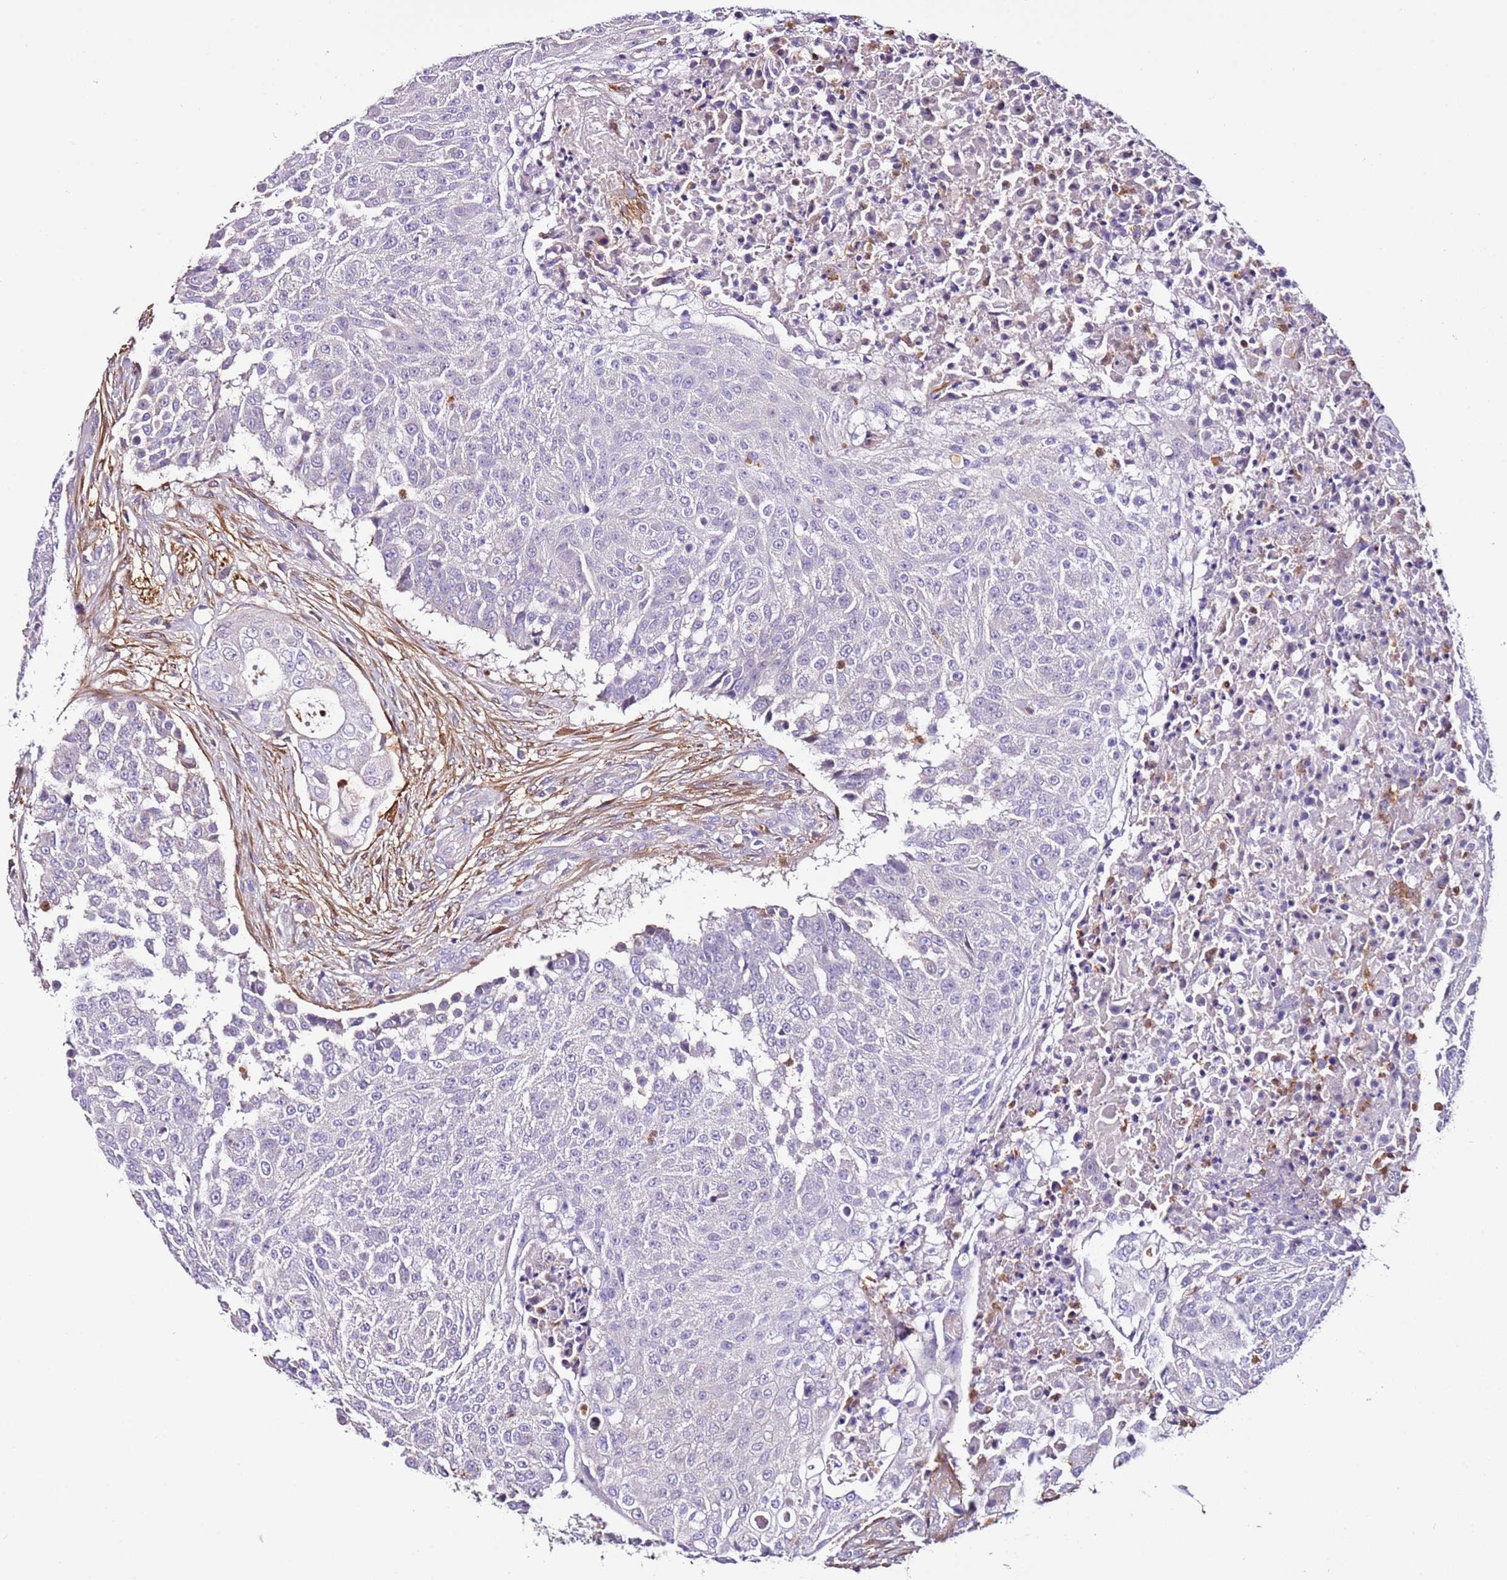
{"staining": {"intensity": "negative", "quantity": "none", "location": "none"}, "tissue": "urothelial cancer", "cell_type": "Tumor cells", "image_type": "cancer", "snomed": [{"axis": "morphology", "description": "Urothelial carcinoma, High grade"}, {"axis": "topography", "description": "Urinary bladder"}], "caption": "Human urothelial cancer stained for a protein using IHC exhibits no positivity in tumor cells.", "gene": "FAM174C", "patient": {"sex": "female", "age": 63}}